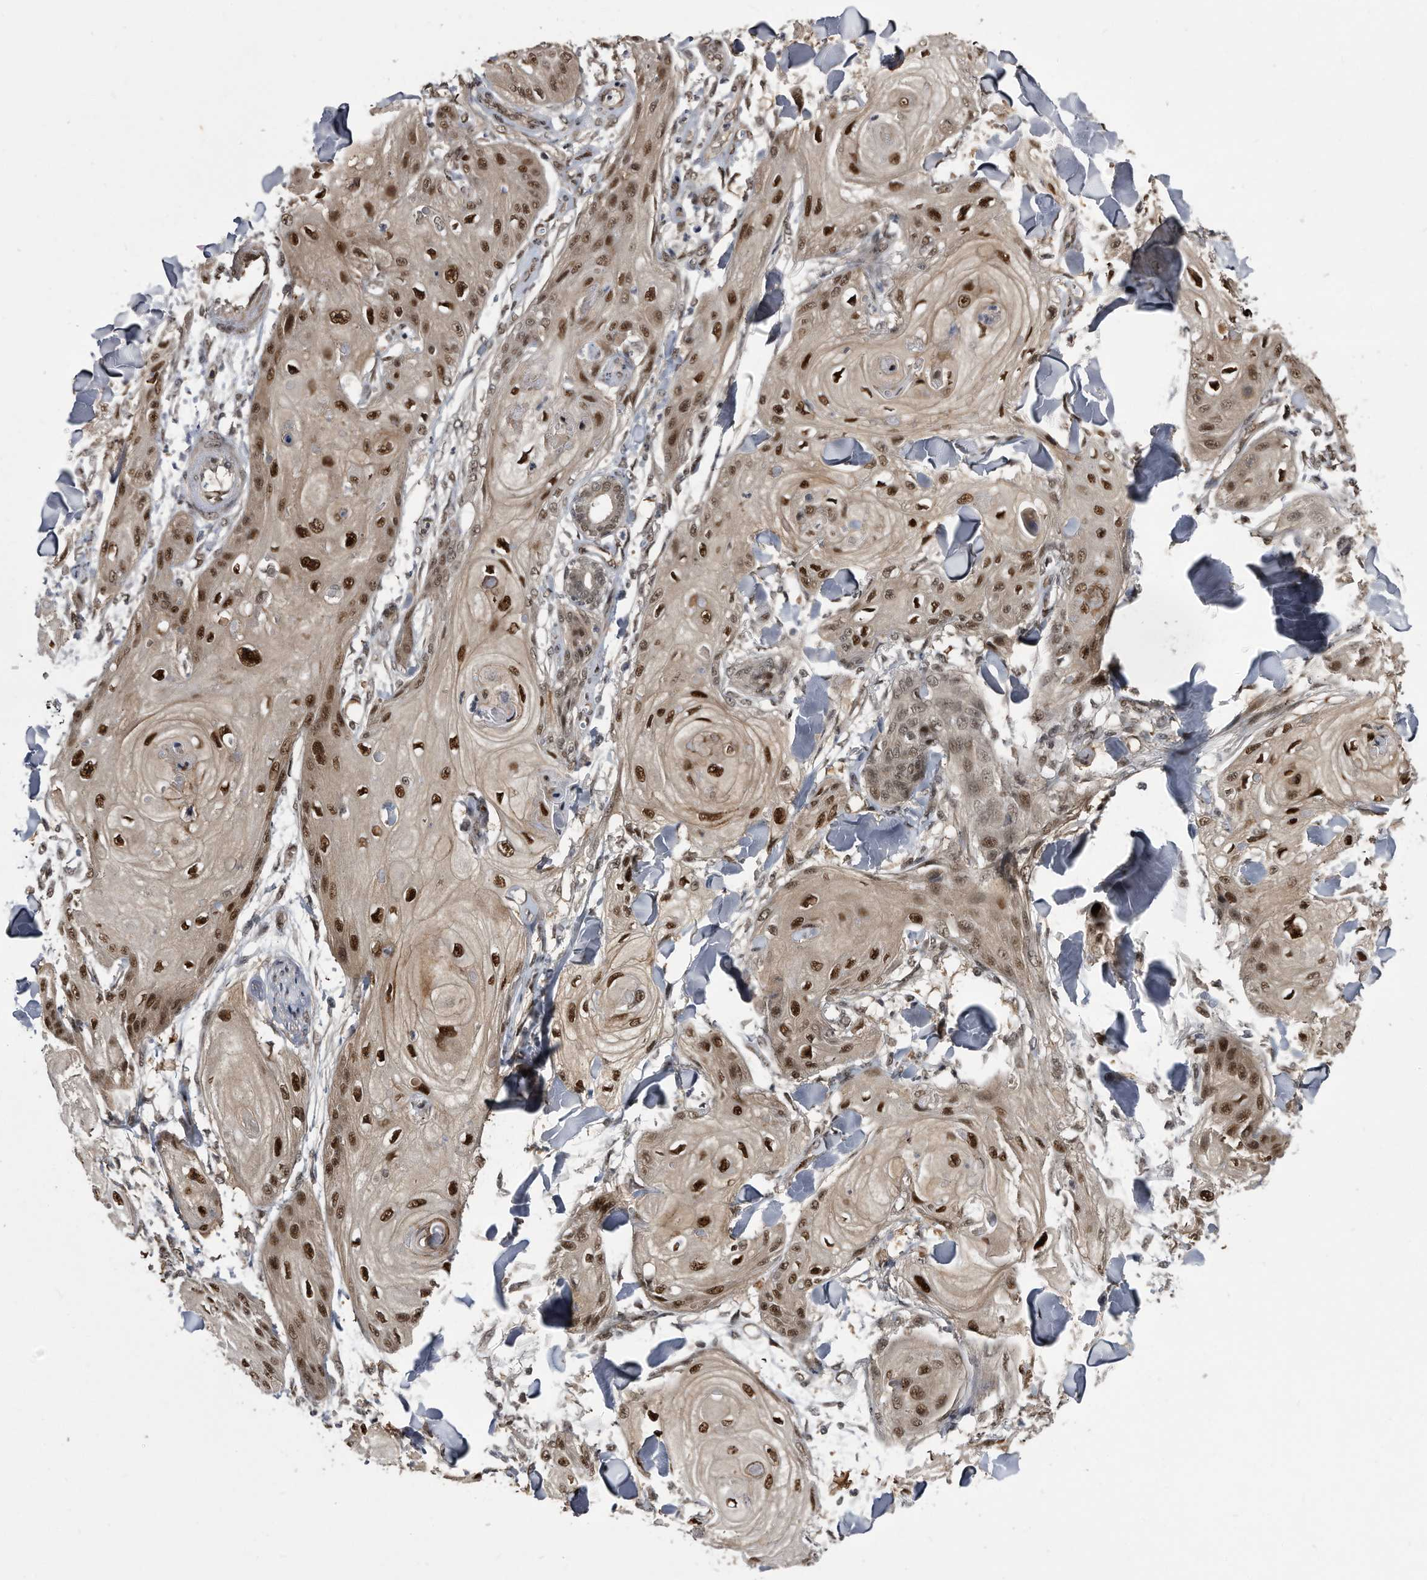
{"staining": {"intensity": "strong", "quantity": ">75%", "location": "nuclear"}, "tissue": "skin cancer", "cell_type": "Tumor cells", "image_type": "cancer", "snomed": [{"axis": "morphology", "description": "Squamous cell carcinoma, NOS"}, {"axis": "topography", "description": "Skin"}], "caption": "Human squamous cell carcinoma (skin) stained with a protein marker demonstrates strong staining in tumor cells.", "gene": "RAD23B", "patient": {"sex": "male", "age": 74}}